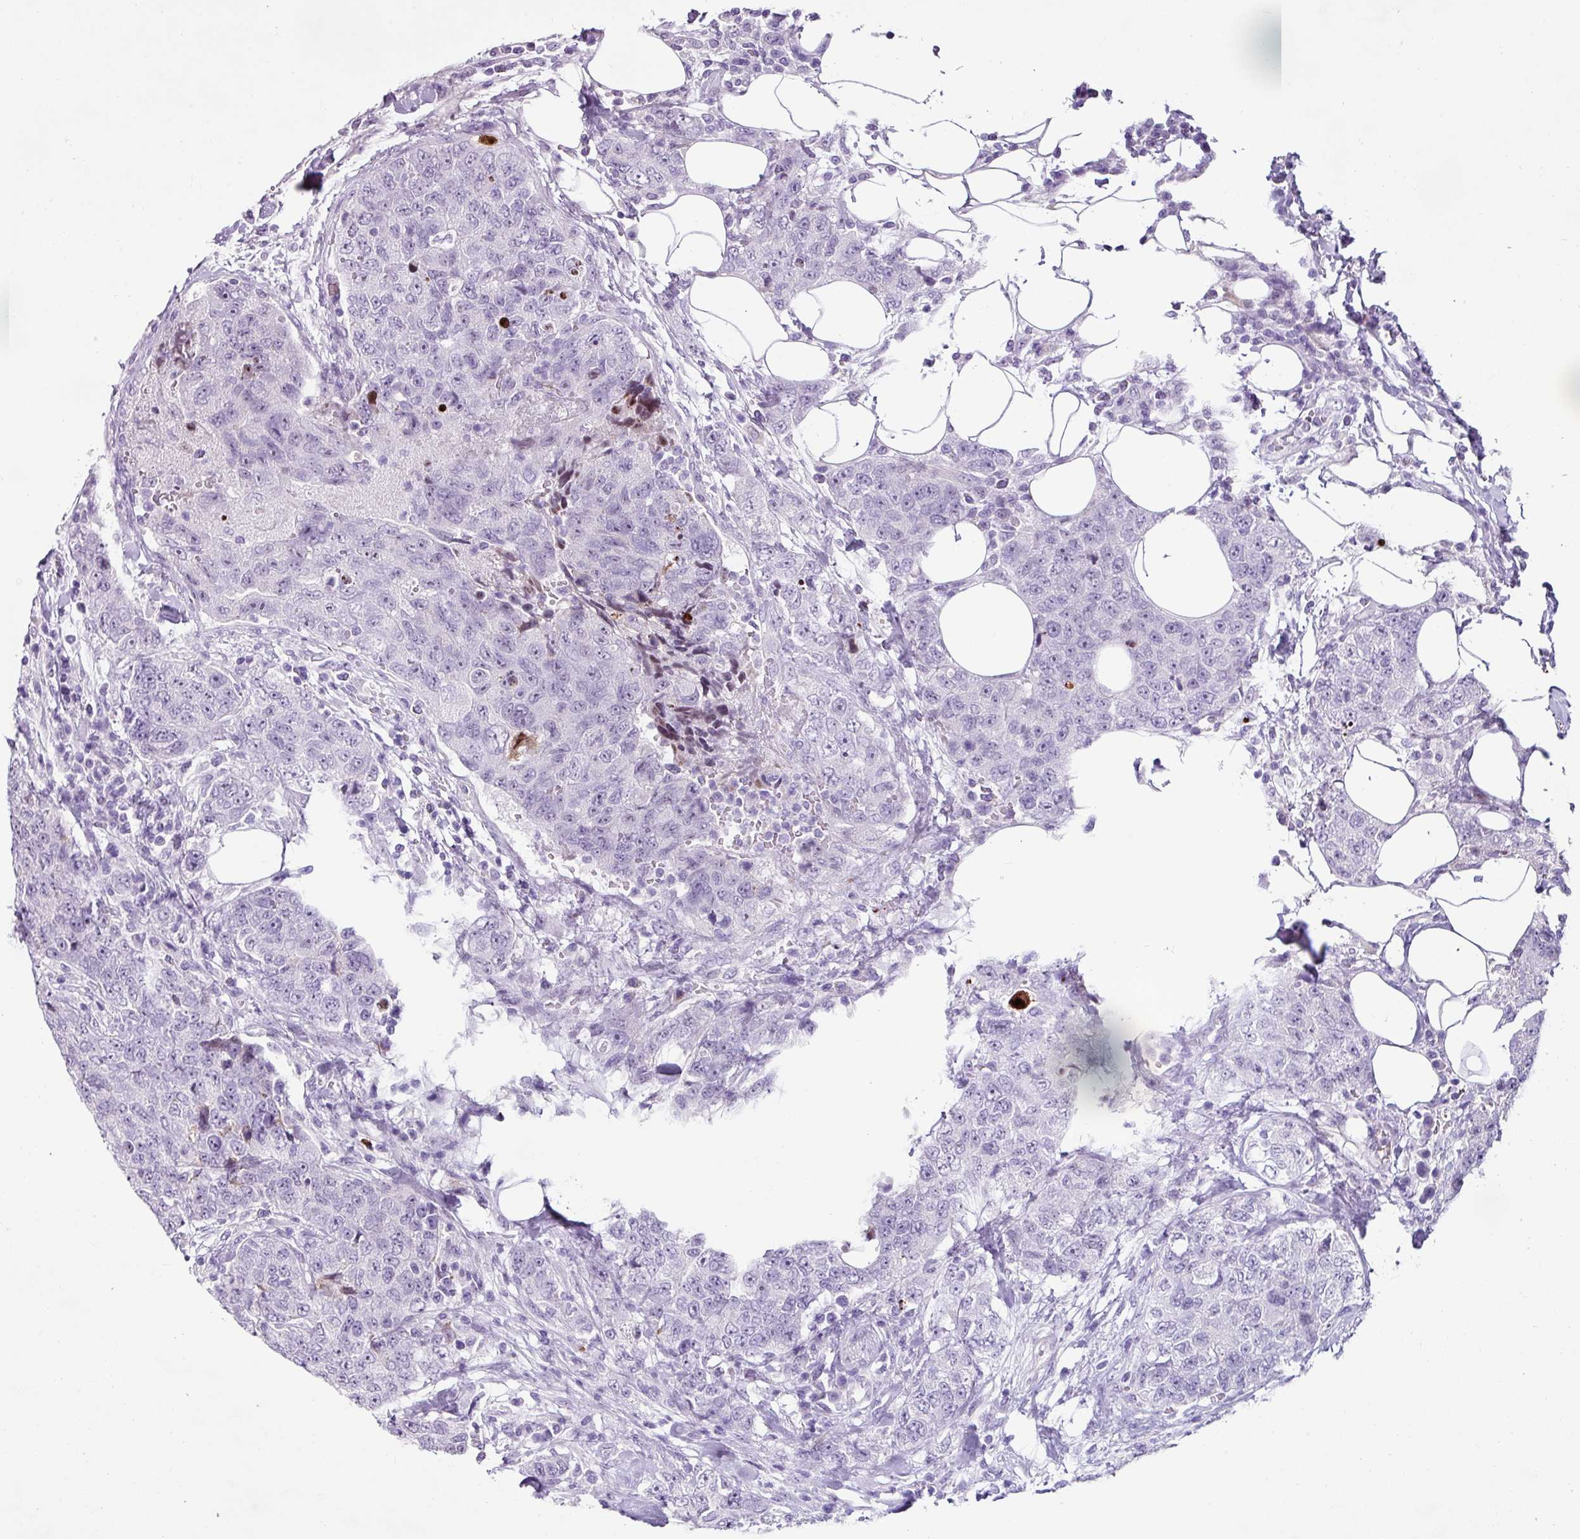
{"staining": {"intensity": "negative", "quantity": "none", "location": "none"}, "tissue": "urothelial cancer", "cell_type": "Tumor cells", "image_type": "cancer", "snomed": [{"axis": "morphology", "description": "Urothelial carcinoma, High grade"}, {"axis": "topography", "description": "Urinary bladder"}], "caption": "Tumor cells show no significant positivity in urothelial cancer. (DAB immunohistochemistry, high magnification).", "gene": "TRA2A", "patient": {"sex": "female", "age": 78}}